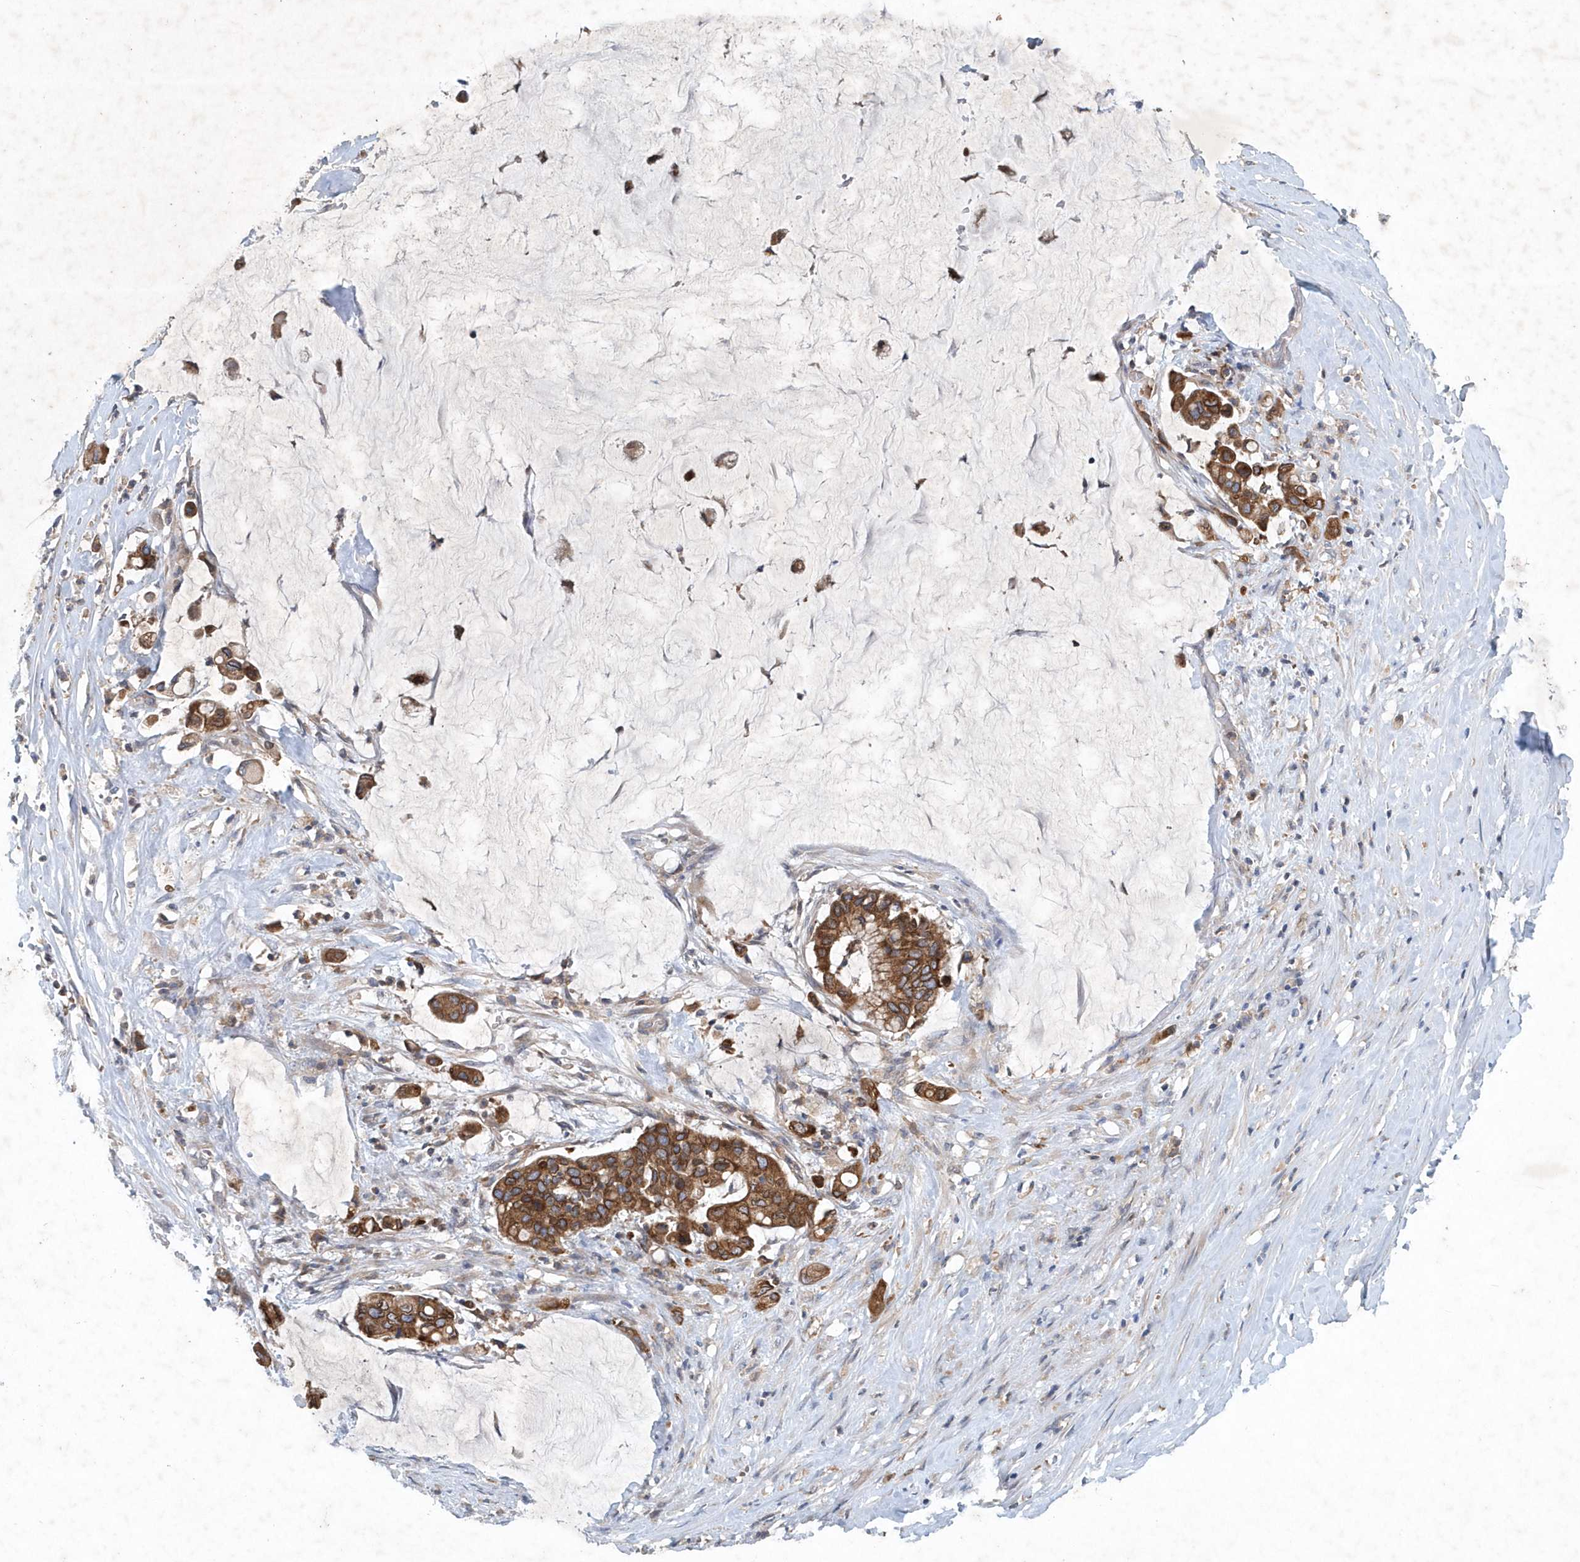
{"staining": {"intensity": "strong", "quantity": ">75%", "location": "cytoplasmic/membranous"}, "tissue": "pancreatic cancer", "cell_type": "Tumor cells", "image_type": "cancer", "snomed": [{"axis": "morphology", "description": "Adenocarcinoma, NOS"}, {"axis": "topography", "description": "Pancreas"}], "caption": "A brown stain labels strong cytoplasmic/membranous positivity of a protein in pancreatic cancer (adenocarcinoma) tumor cells.", "gene": "P2RY10", "patient": {"sex": "male", "age": 41}}